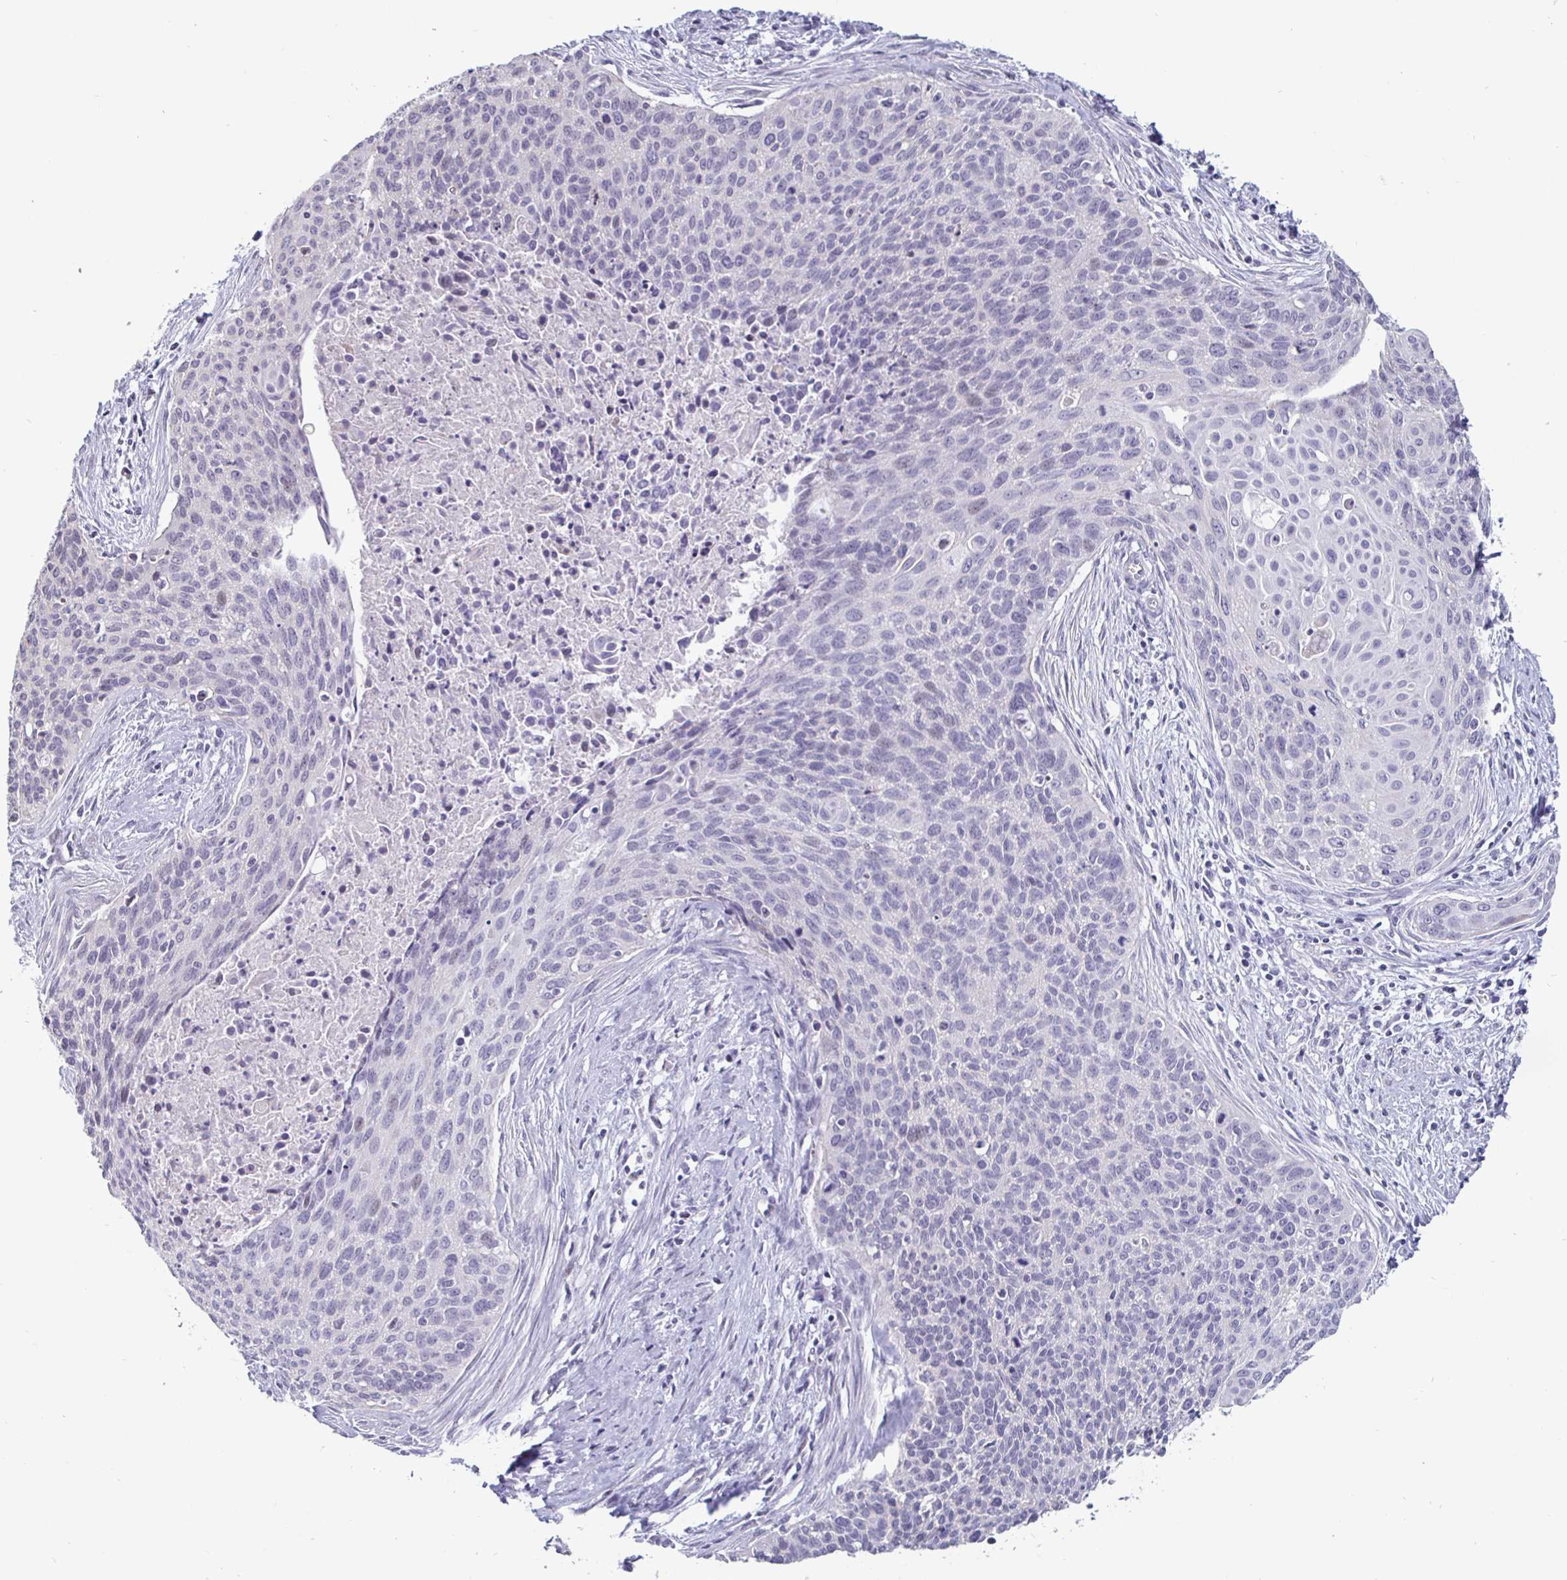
{"staining": {"intensity": "negative", "quantity": "none", "location": "none"}, "tissue": "cervical cancer", "cell_type": "Tumor cells", "image_type": "cancer", "snomed": [{"axis": "morphology", "description": "Squamous cell carcinoma, NOS"}, {"axis": "topography", "description": "Cervix"}], "caption": "Tumor cells show no significant staining in cervical cancer (squamous cell carcinoma).", "gene": "OOSP2", "patient": {"sex": "female", "age": 55}}